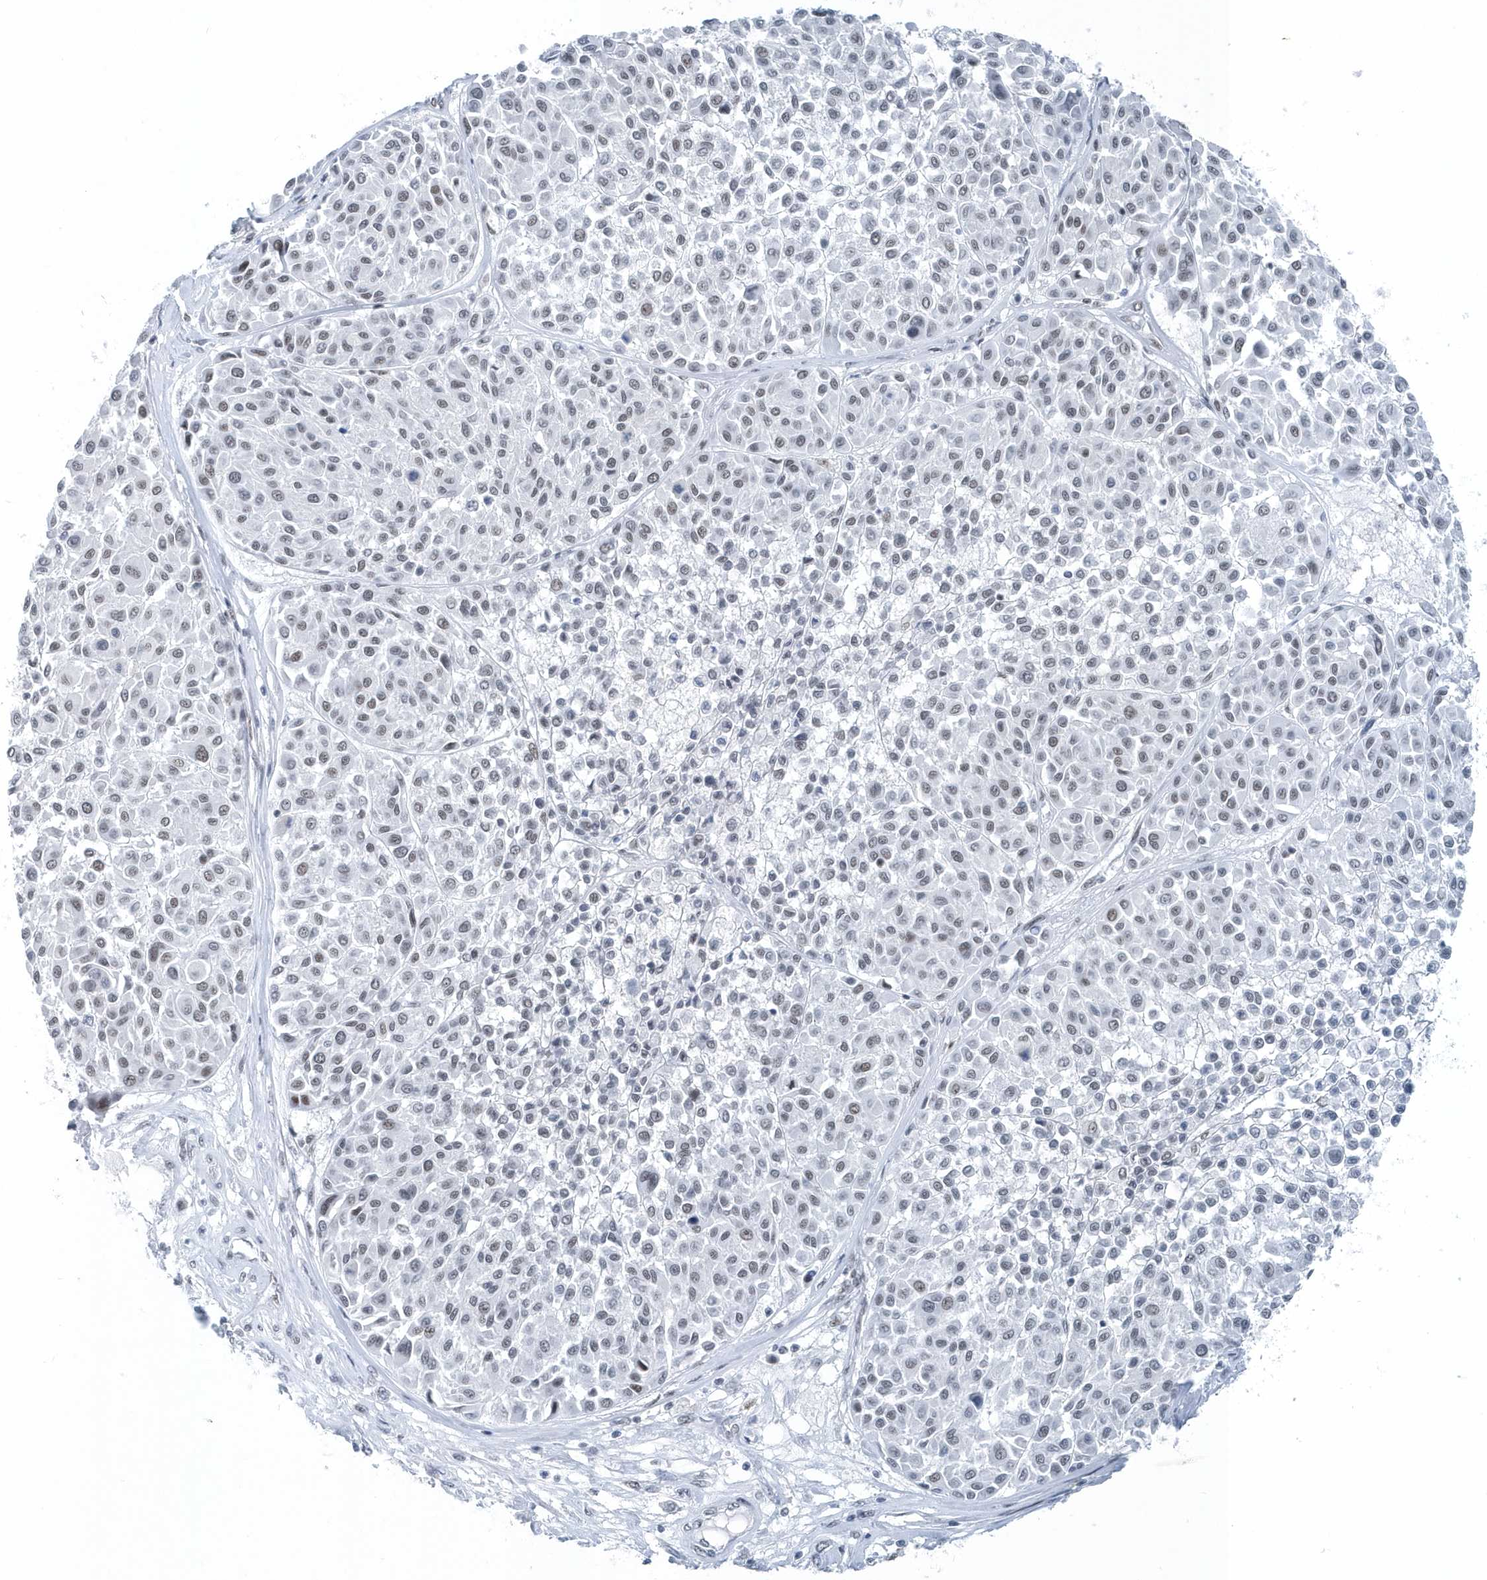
{"staining": {"intensity": "weak", "quantity": "<25%", "location": "nuclear"}, "tissue": "melanoma", "cell_type": "Tumor cells", "image_type": "cancer", "snomed": [{"axis": "morphology", "description": "Malignant melanoma, Metastatic site"}, {"axis": "topography", "description": "Soft tissue"}], "caption": "The immunohistochemistry (IHC) photomicrograph has no significant expression in tumor cells of malignant melanoma (metastatic site) tissue. (DAB (3,3'-diaminobenzidine) immunohistochemistry with hematoxylin counter stain).", "gene": "FIP1L1", "patient": {"sex": "male", "age": 41}}